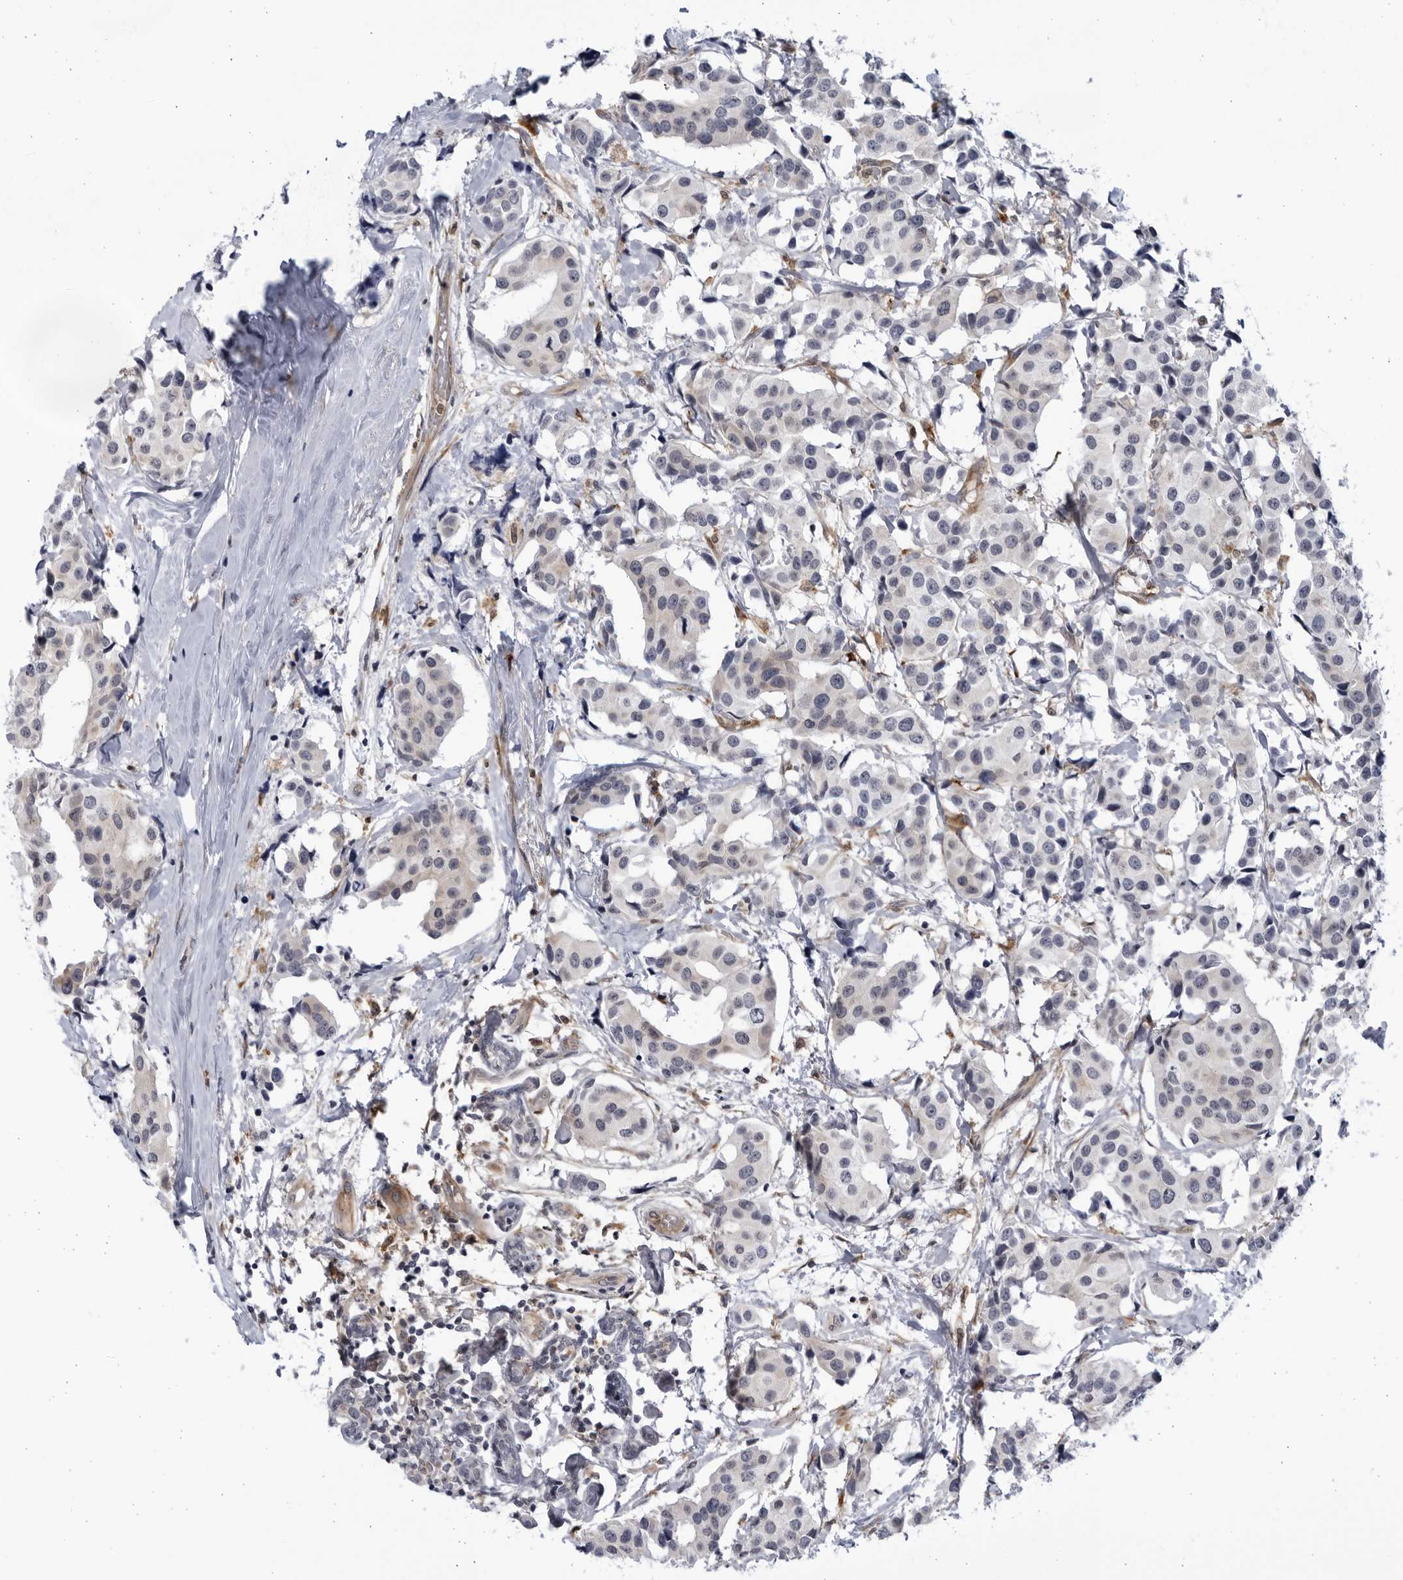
{"staining": {"intensity": "negative", "quantity": "none", "location": "none"}, "tissue": "breast cancer", "cell_type": "Tumor cells", "image_type": "cancer", "snomed": [{"axis": "morphology", "description": "Normal tissue, NOS"}, {"axis": "morphology", "description": "Duct carcinoma"}, {"axis": "topography", "description": "Breast"}], "caption": "This image is of breast cancer stained with immunohistochemistry (IHC) to label a protein in brown with the nuclei are counter-stained blue. There is no staining in tumor cells.", "gene": "BMP2K", "patient": {"sex": "female", "age": 39}}